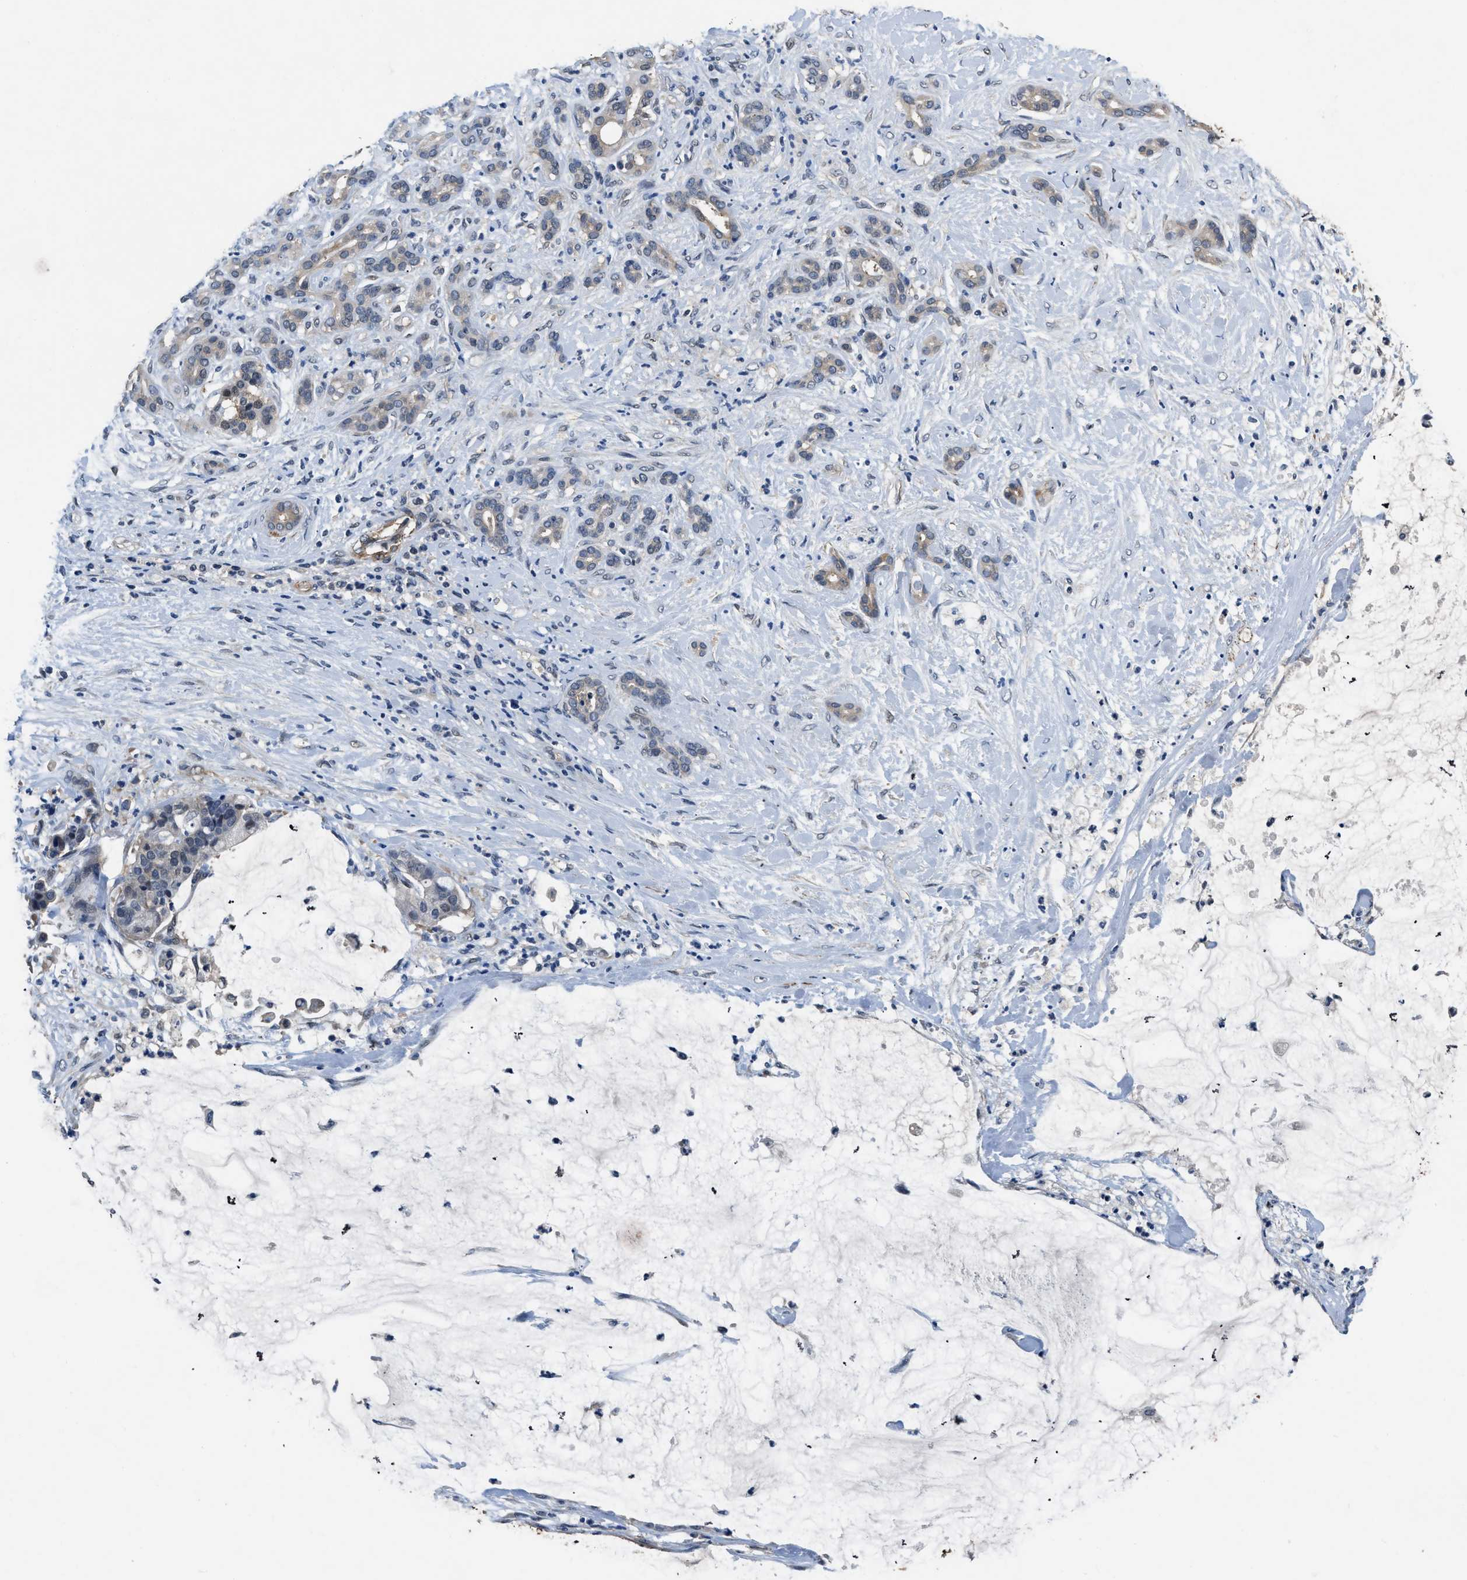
{"staining": {"intensity": "negative", "quantity": "none", "location": "none"}, "tissue": "pancreatic cancer", "cell_type": "Tumor cells", "image_type": "cancer", "snomed": [{"axis": "morphology", "description": "Adenocarcinoma, NOS"}, {"axis": "topography", "description": "Pancreas"}], "caption": "DAB (3,3'-diaminobenzidine) immunohistochemical staining of human adenocarcinoma (pancreatic) reveals no significant expression in tumor cells.", "gene": "LANCL2", "patient": {"sex": "male", "age": 41}}